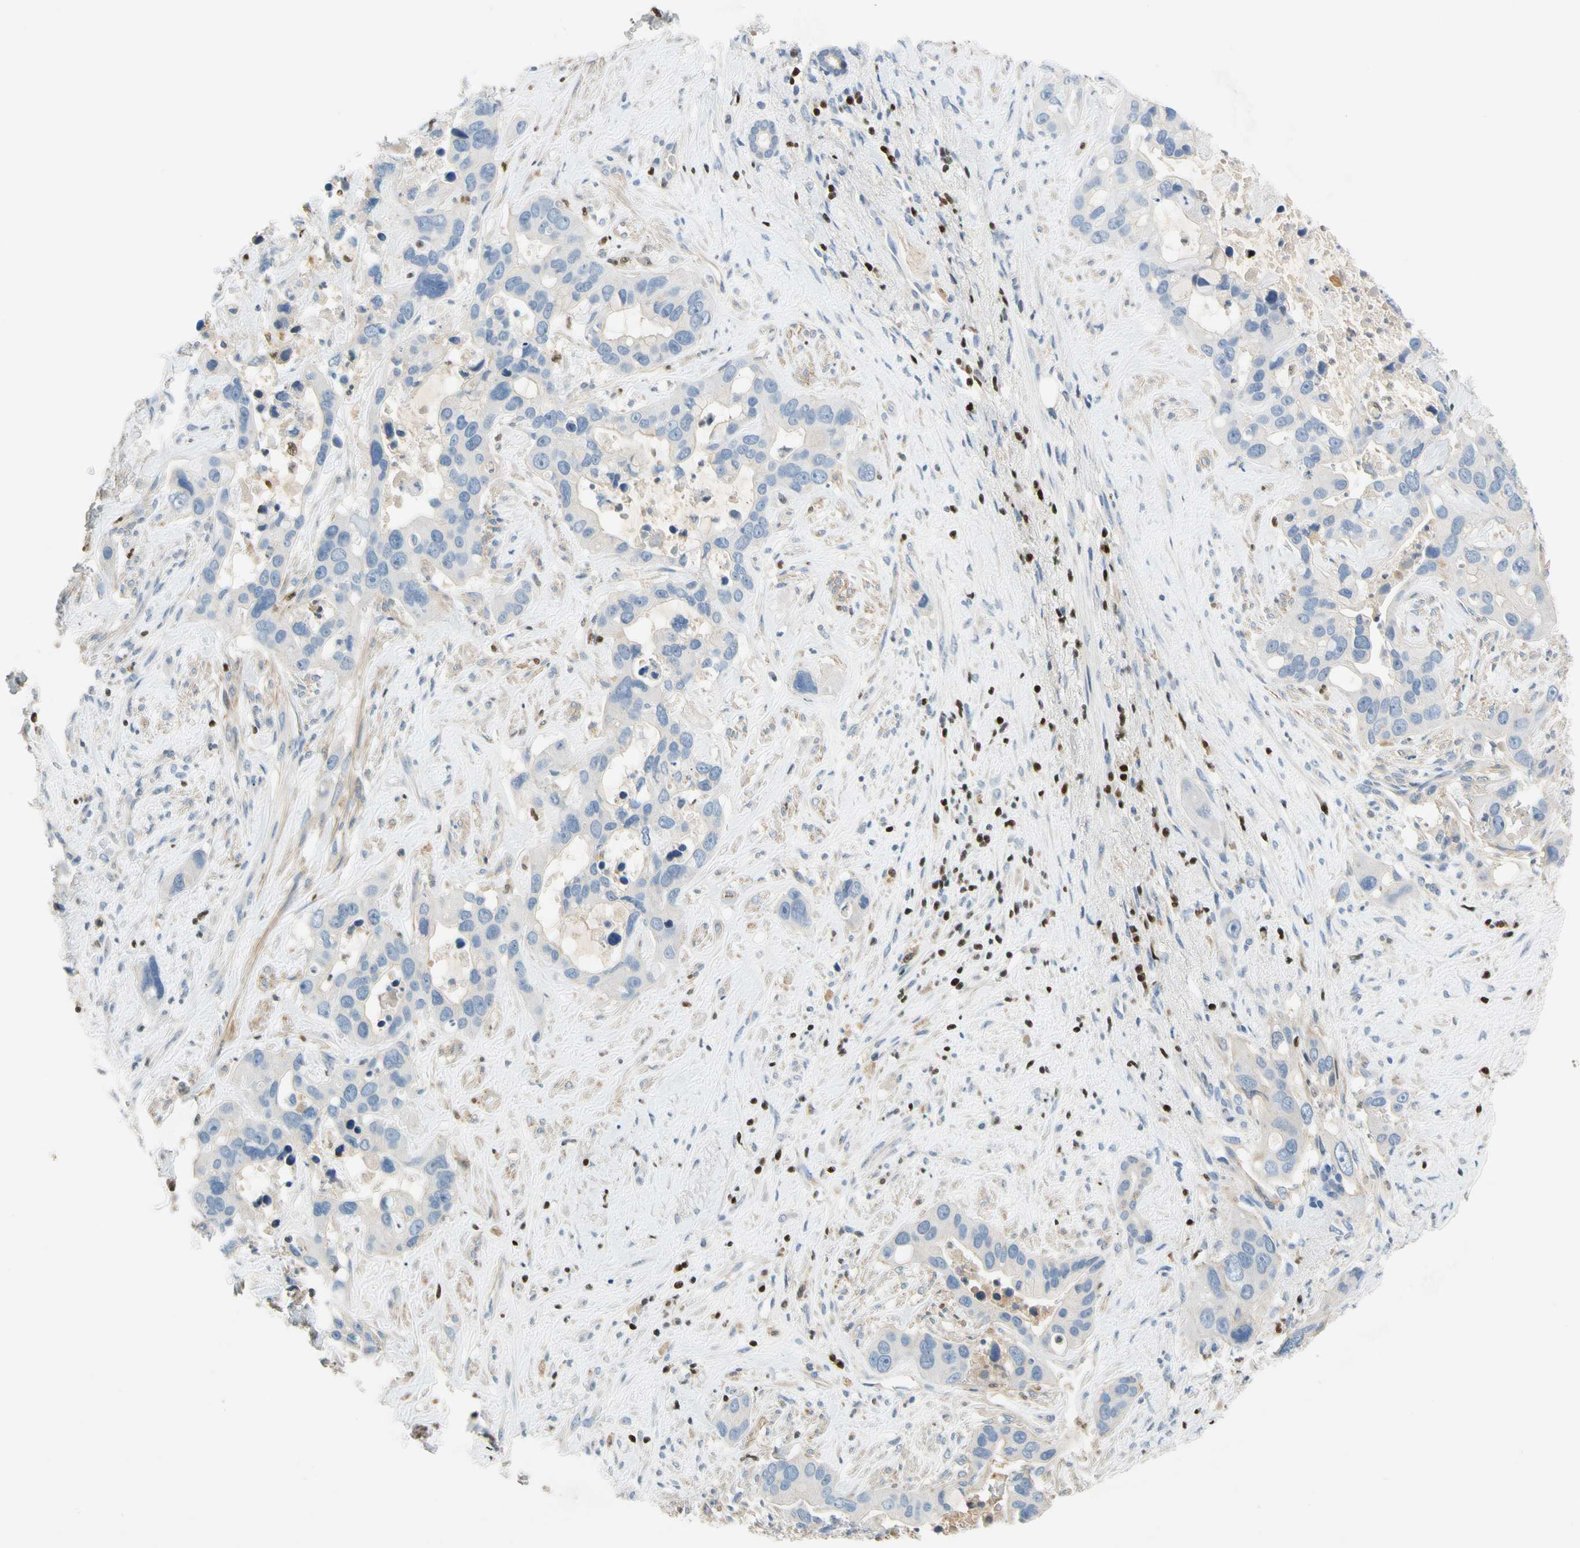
{"staining": {"intensity": "negative", "quantity": "none", "location": "none"}, "tissue": "liver cancer", "cell_type": "Tumor cells", "image_type": "cancer", "snomed": [{"axis": "morphology", "description": "Cholangiocarcinoma"}, {"axis": "topography", "description": "Liver"}], "caption": "Tumor cells show no significant expression in liver cancer. (DAB immunohistochemistry (IHC), high magnification).", "gene": "SP140", "patient": {"sex": "female", "age": 65}}